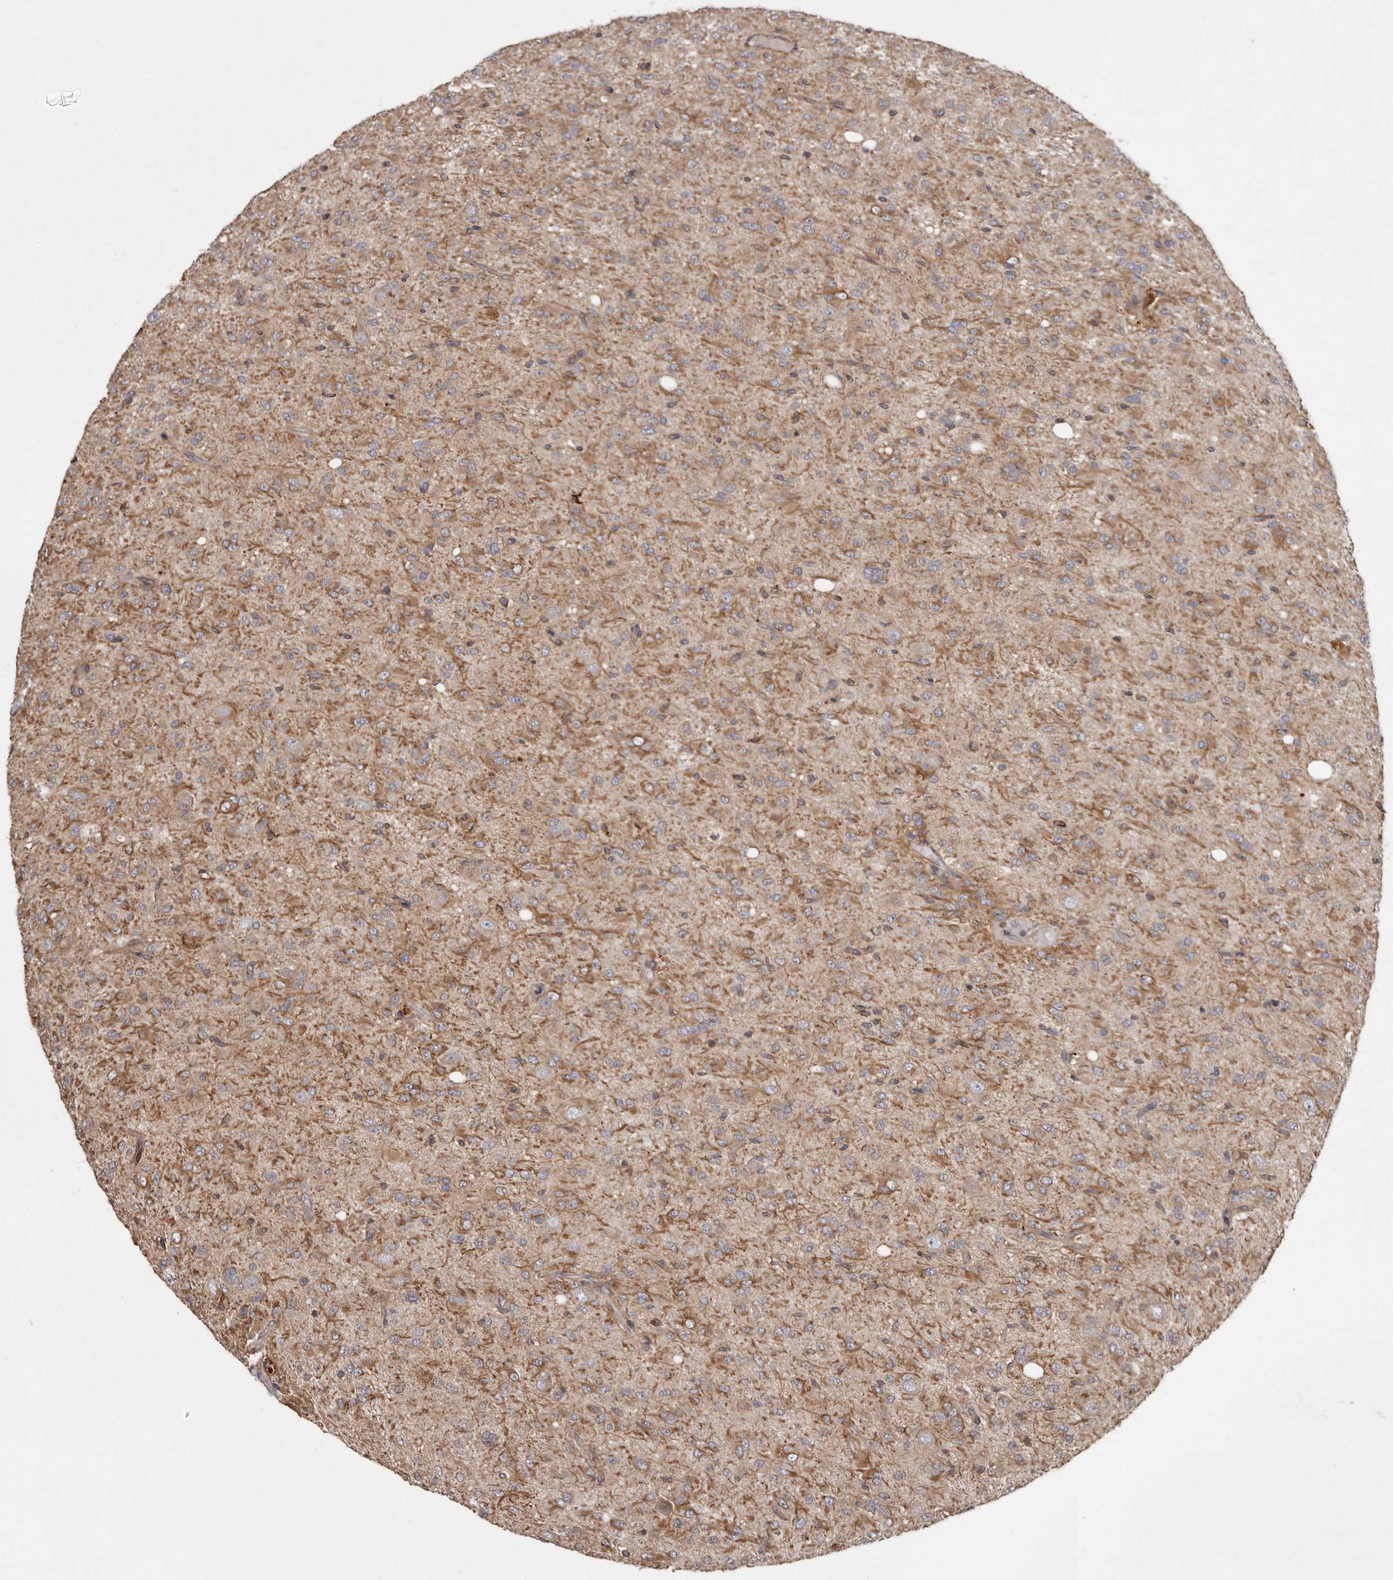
{"staining": {"intensity": "moderate", "quantity": ">75%", "location": "cytoplasmic/membranous"}, "tissue": "glioma", "cell_type": "Tumor cells", "image_type": "cancer", "snomed": [{"axis": "morphology", "description": "Glioma, malignant, High grade"}, {"axis": "topography", "description": "Brain"}], "caption": "This is a photomicrograph of immunohistochemistry staining of high-grade glioma (malignant), which shows moderate expression in the cytoplasmic/membranous of tumor cells.", "gene": "FLAD1", "patient": {"sex": "female", "age": 59}}